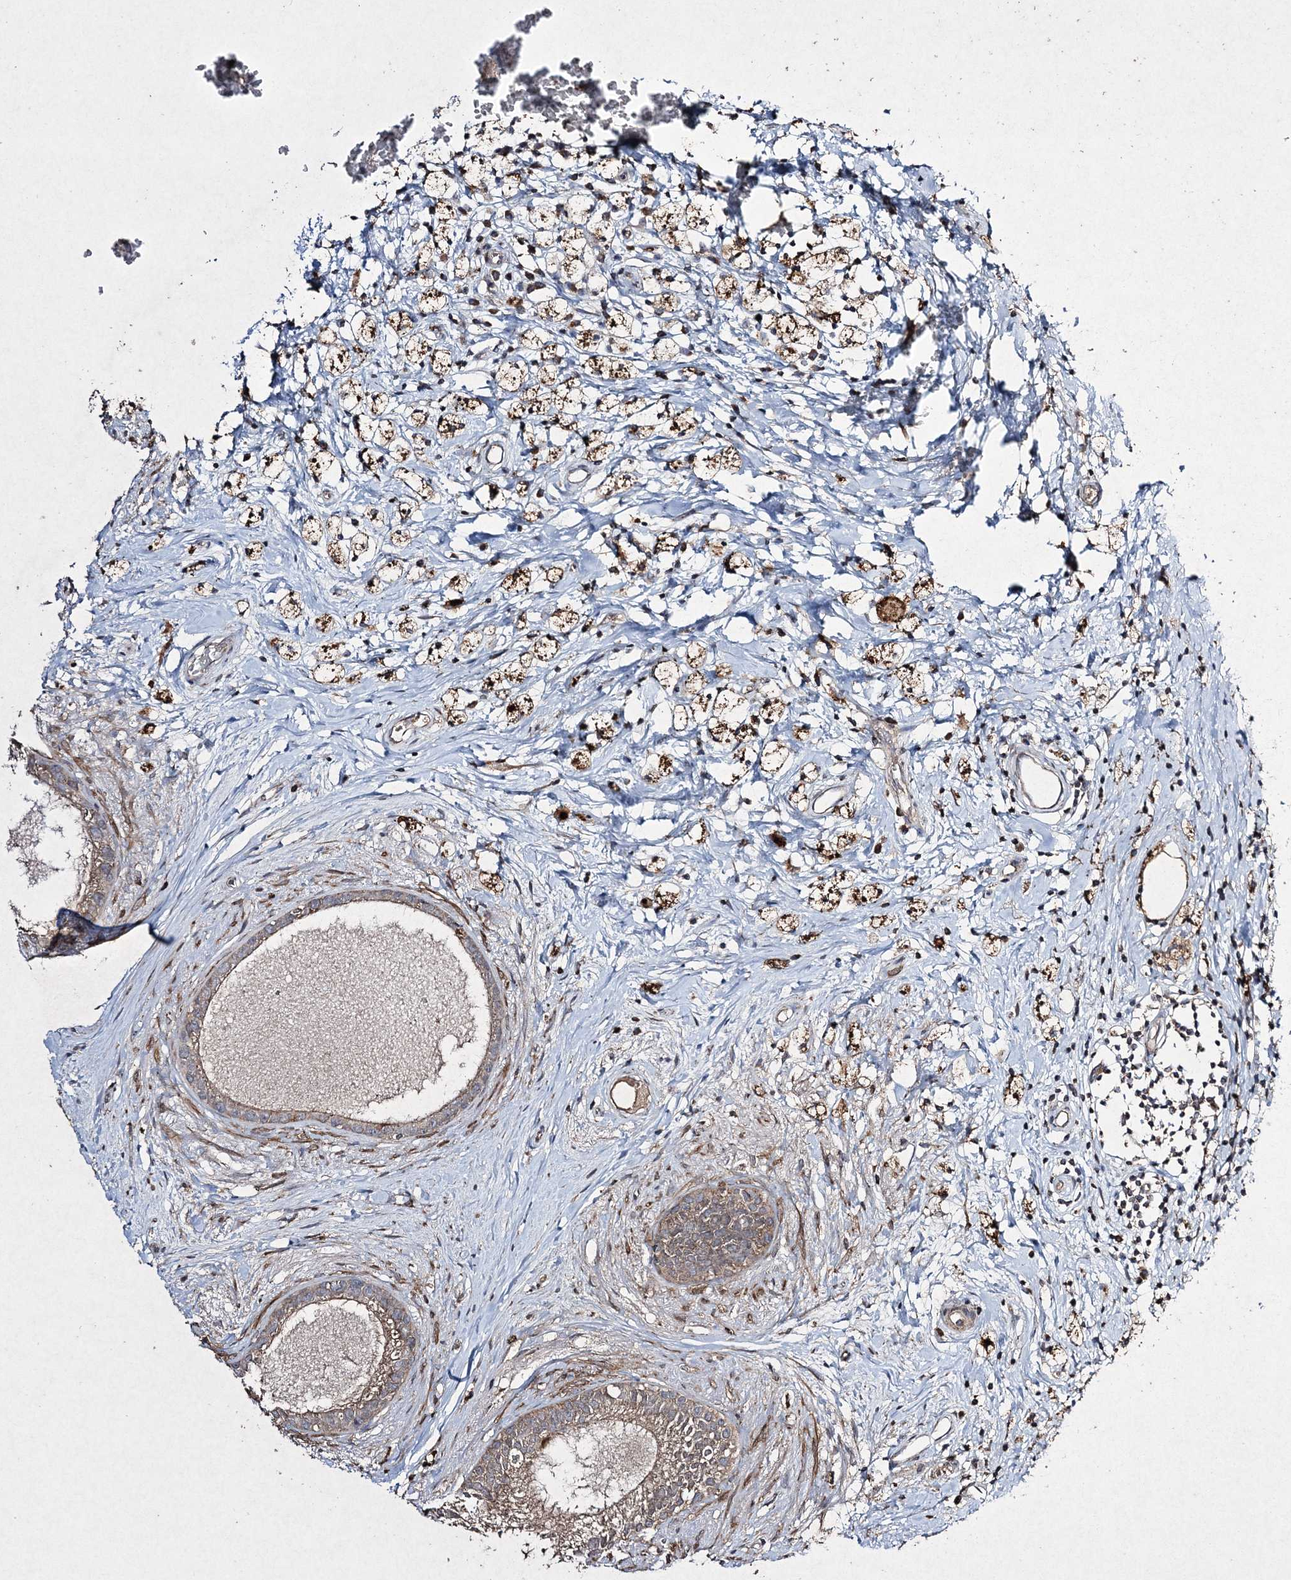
{"staining": {"intensity": "moderate", "quantity": ">75%", "location": "cytoplasmic/membranous"}, "tissue": "epididymis", "cell_type": "Glandular cells", "image_type": "normal", "snomed": [{"axis": "morphology", "description": "Normal tissue, NOS"}, {"axis": "topography", "description": "Epididymis"}], "caption": "Immunohistochemistry photomicrograph of benign epididymis stained for a protein (brown), which shows medium levels of moderate cytoplasmic/membranous staining in approximately >75% of glandular cells.", "gene": "GRSF1", "patient": {"sex": "male", "age": 80}}